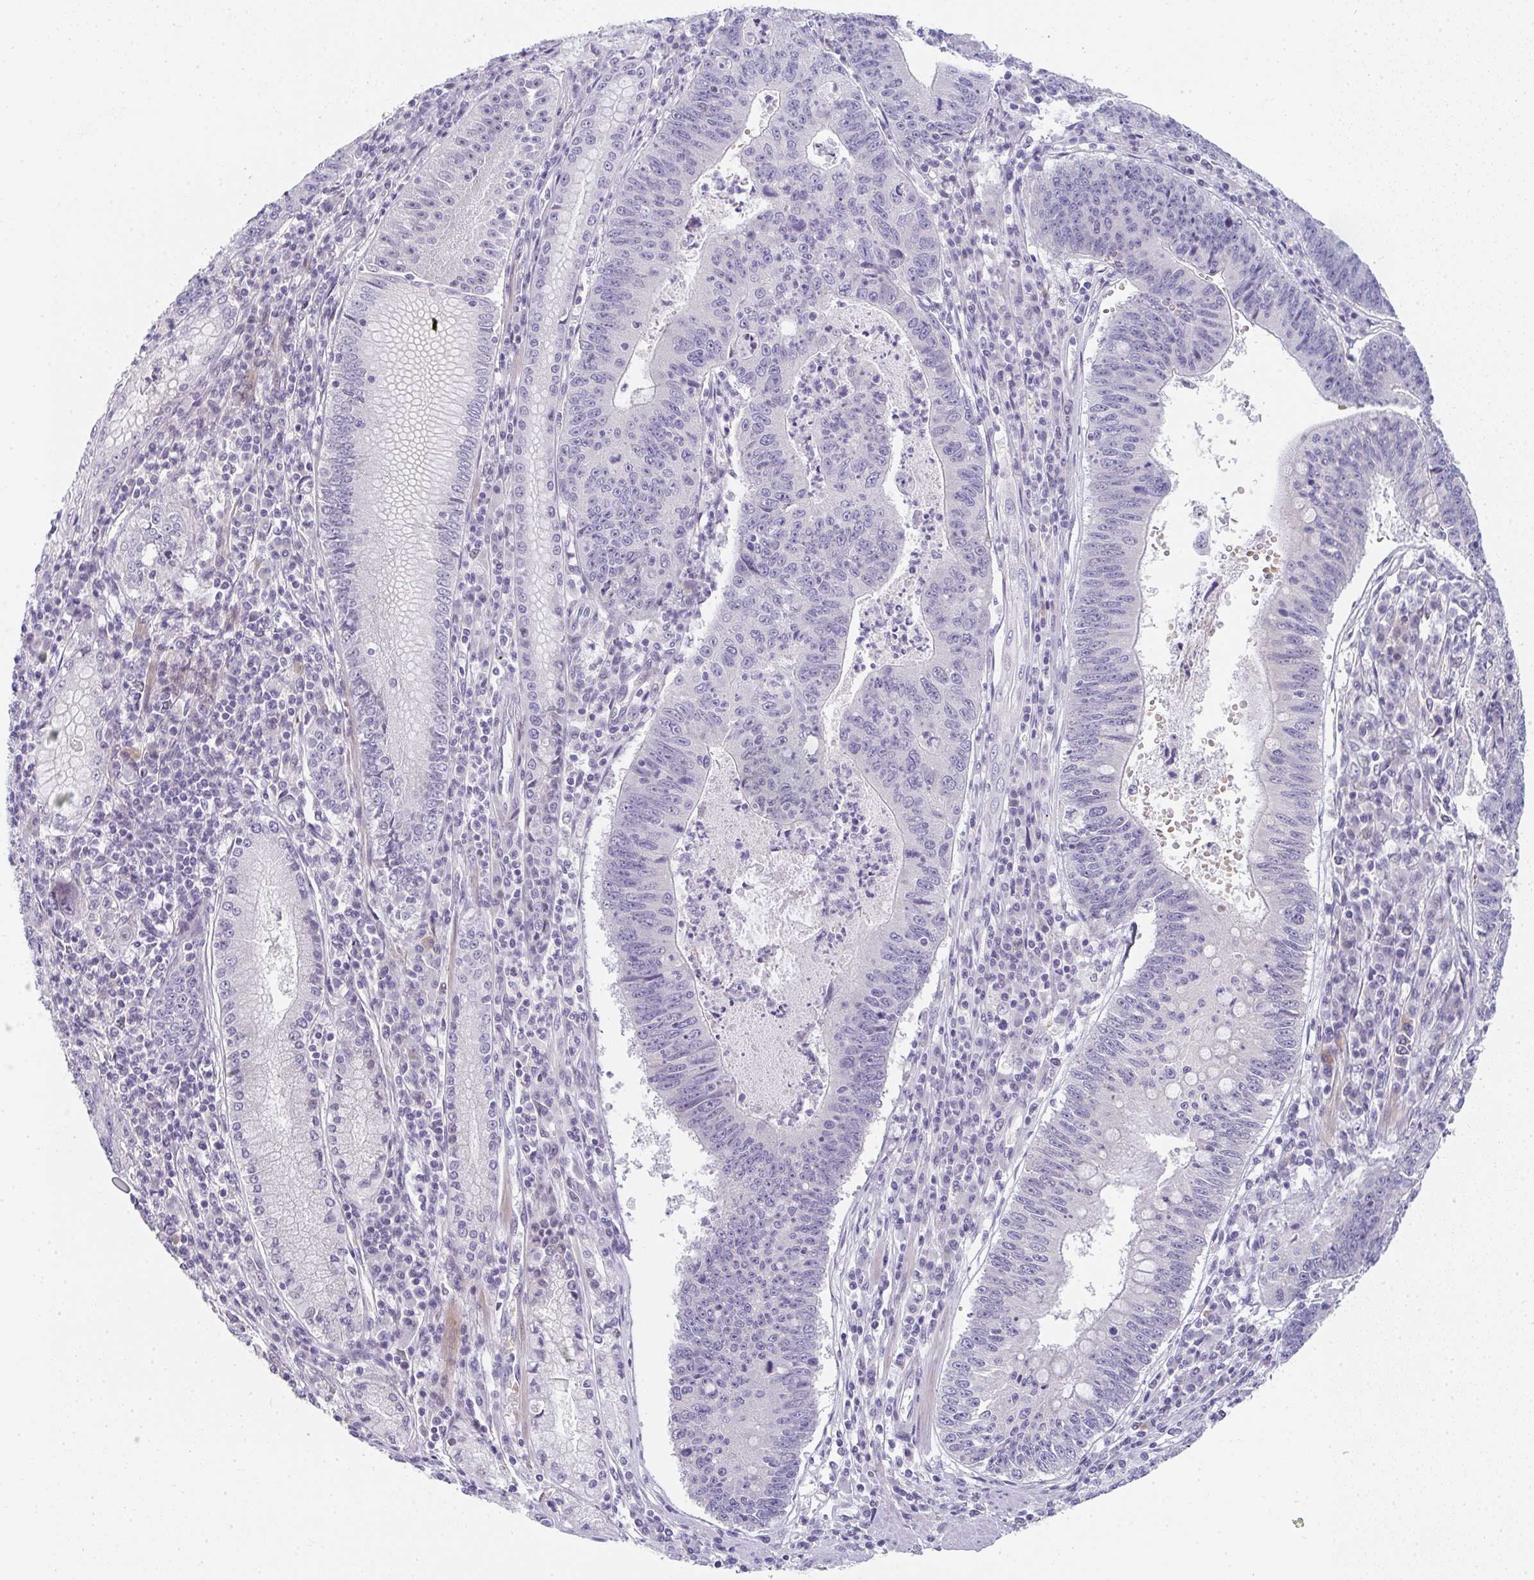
{"staining": {"intensity": "weak", "quantity": "<25%", "location": "cytoplasmic/membranous"}, "tissue": "stomach cancer", "cell_type": "Tumor cells", "image_type": "cancer", "snomed": [{"axis": "morphology", "description": "Adenocarcinoma, NOS"}, {"axis": "topography", "description": "Stomach"}], "caption": "Immunohistochemistry of human stomach adenocarcinoma reveals no staining in tumor cells.", "gene": "NEU2", "patient": {"sex": "male", "age": 59}}